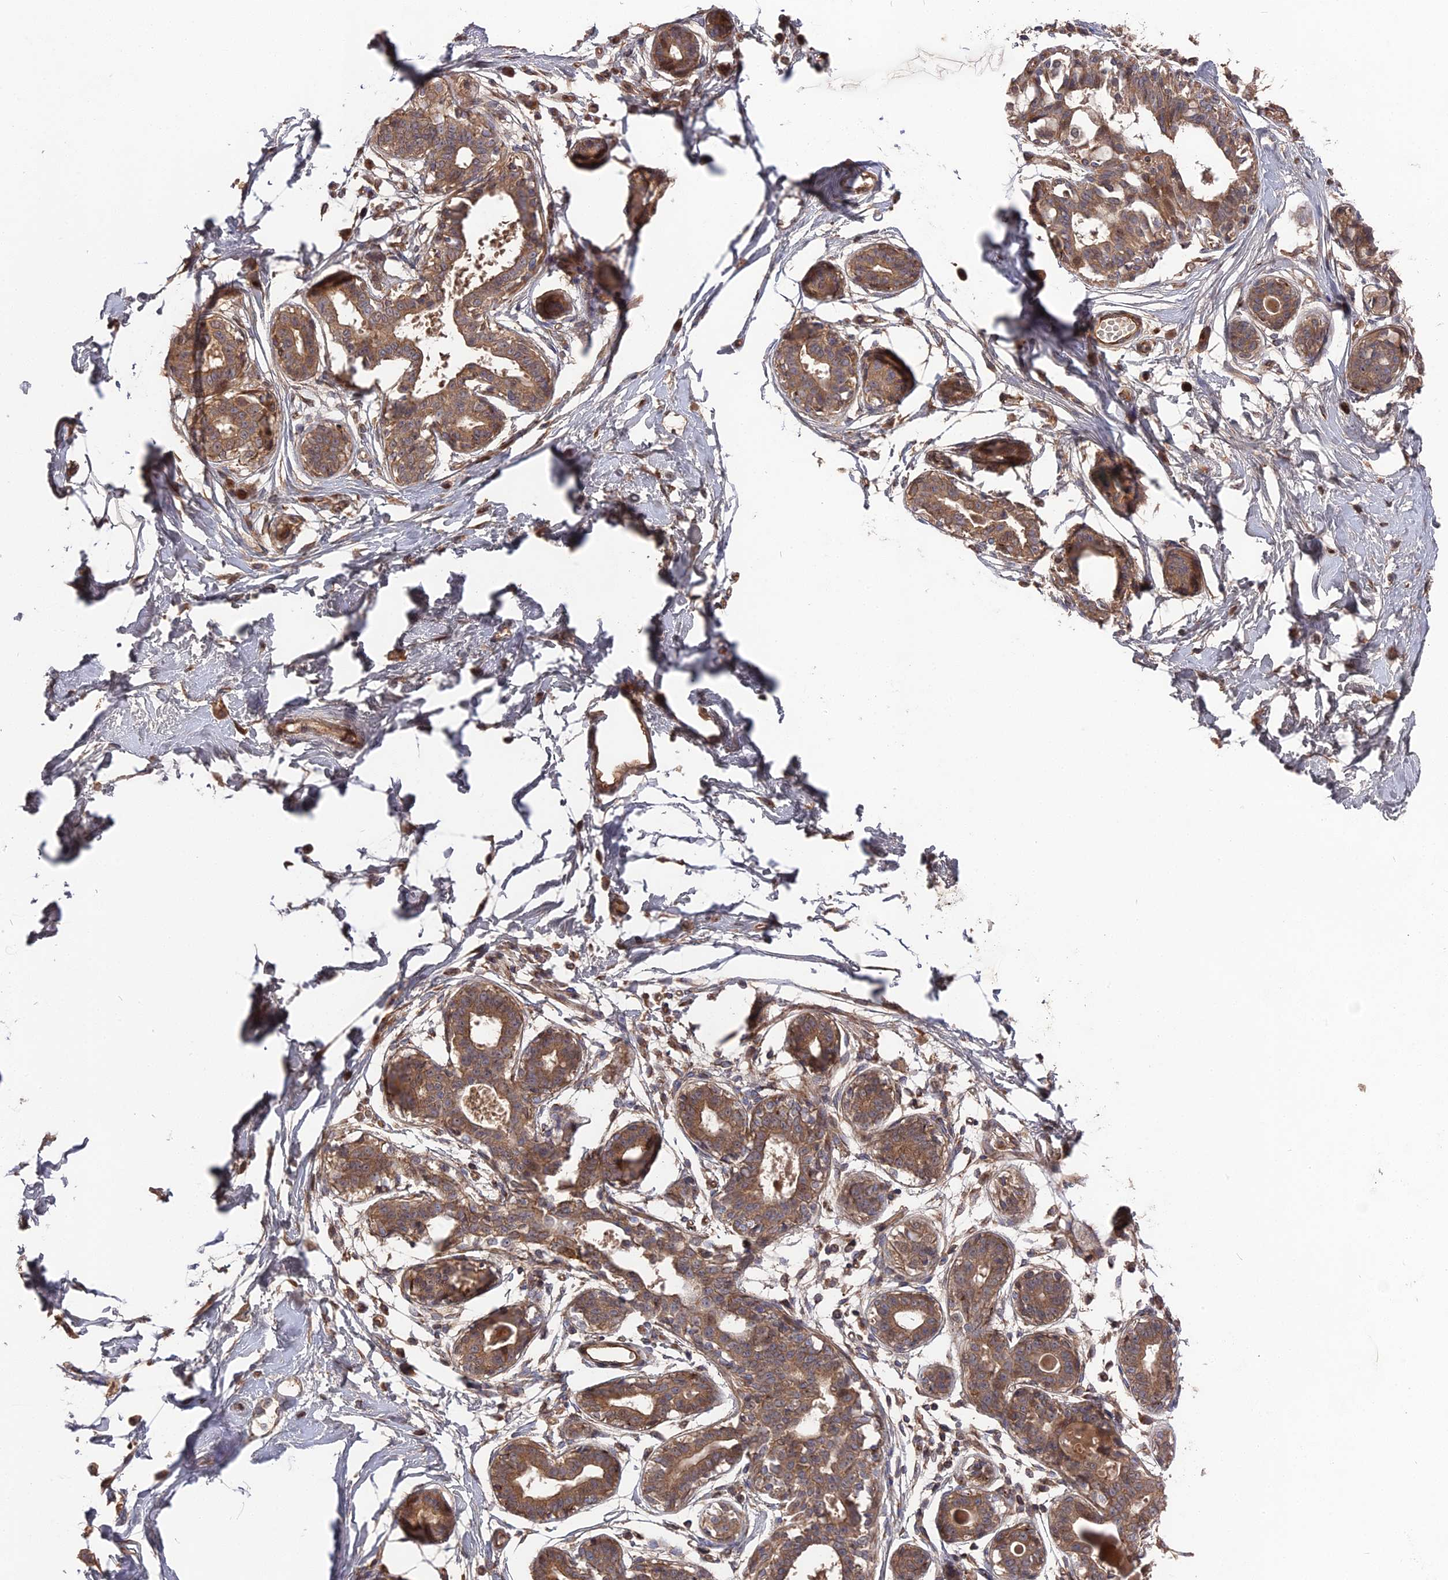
{"staining": {"intensity": "negative", "quantity": "none", "location": "none"}, "tissue": "breast", "cell_type": "Adipocytes", "image_type": "normal", "snomed": [{"axis": "morphology", "description": "Normal tissue, NOS"}, {"axis": "topography", "description": "Breast"}], "caption": "DAB immunohistochemical staining of unremarkable breast exhibits no significant staining in adipocytes.", "gene": "DEF8", "patient": {"sex": "female", "age": 45}}